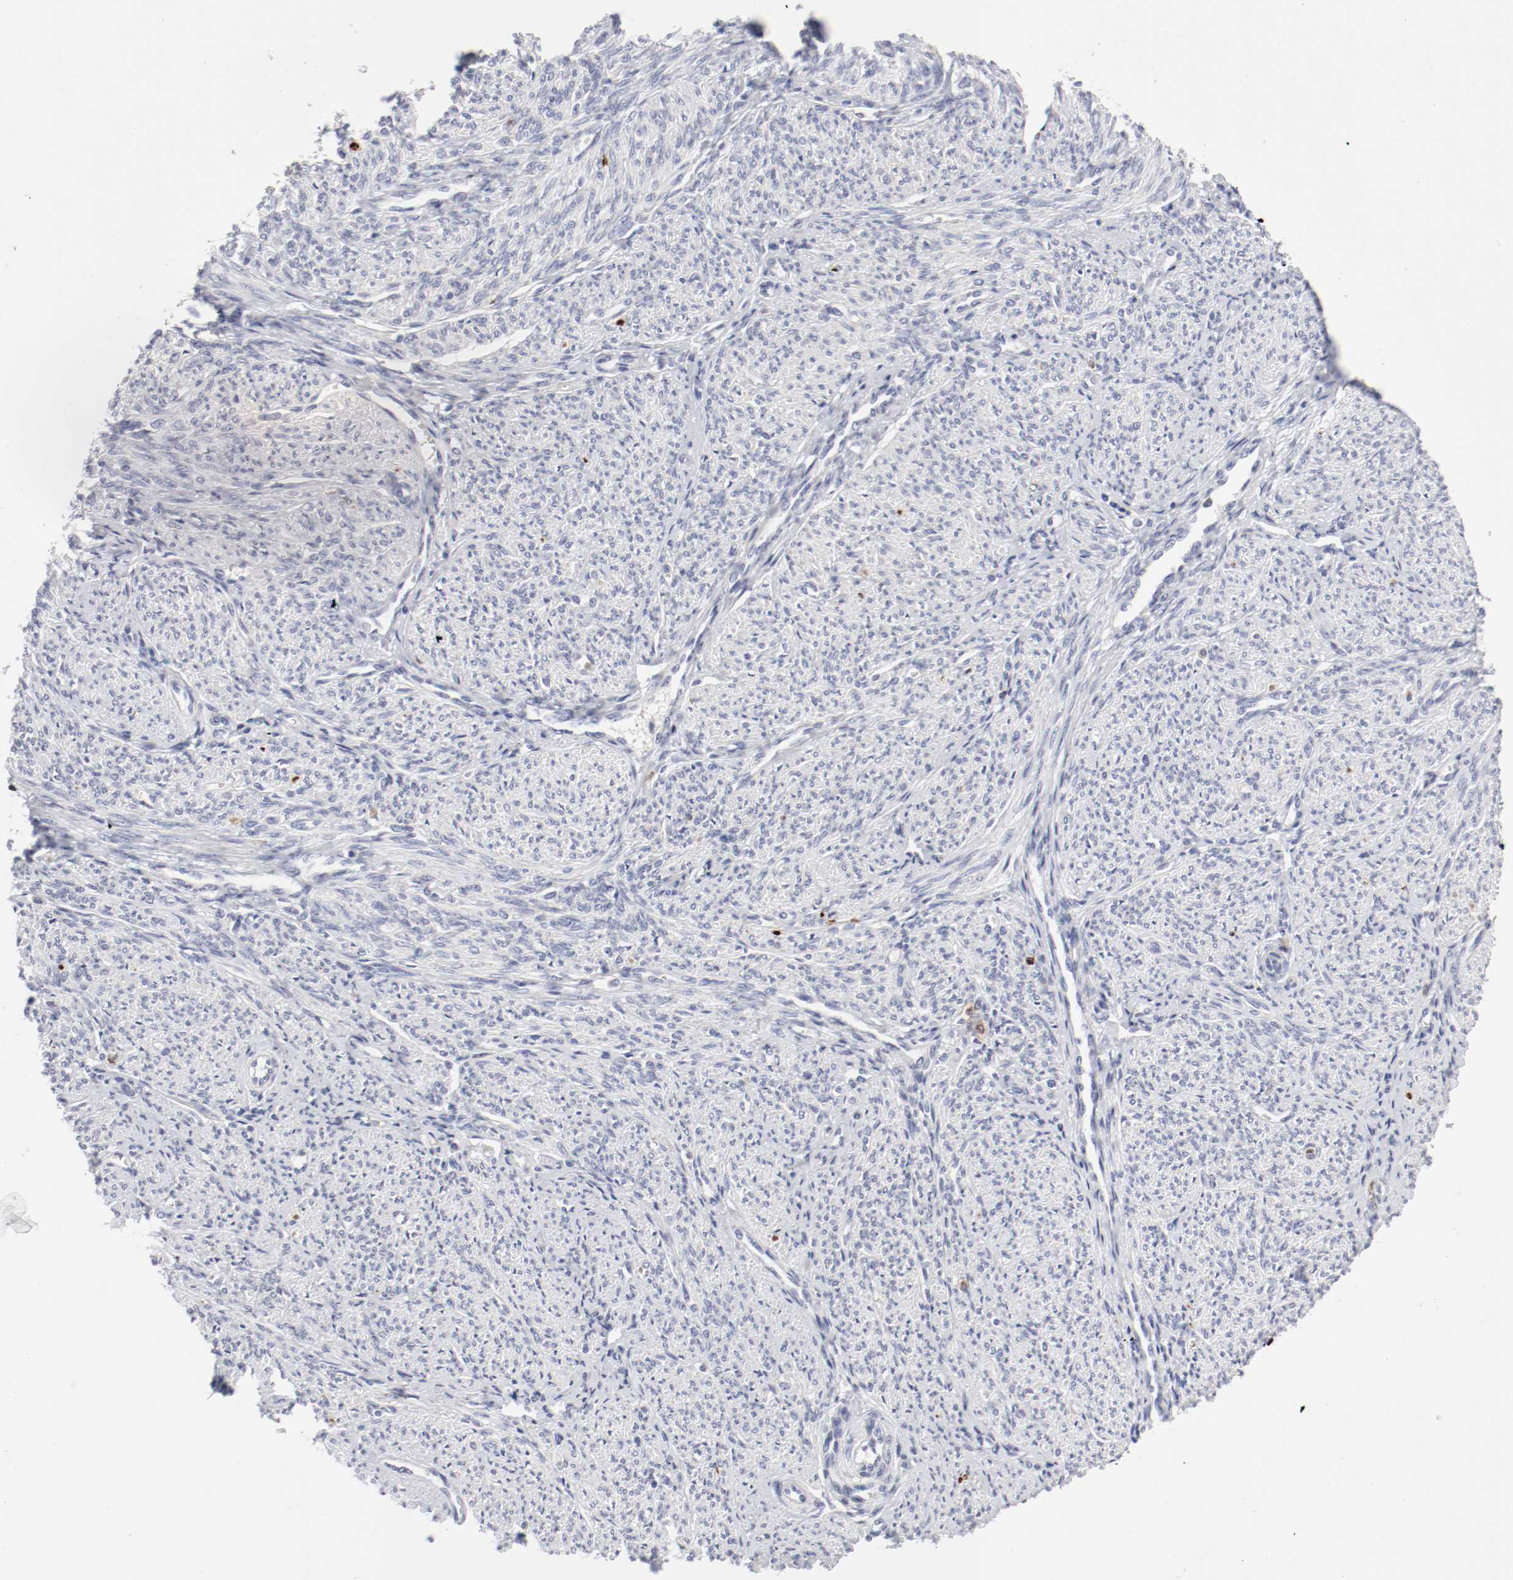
{"staining": {"intensity": "negative", "quantity": "none", "location": "none"}, "tissue": "smooth muscle", "cell_type": "Smooth muscle cells", "image_type": "normal", "snomed": [{"axis": "morphology", "description": "Normal tissue, NOS"}, {"axis": "topography", "description": "Smooth muscle"}], "caption": "Human smooth muscle stained for a protein using immunohistochemistry (IHC) displays no expression in smooth muscle cells.", "gene": "ITGAX", "patient": {"sex": "female", "age": 65}}